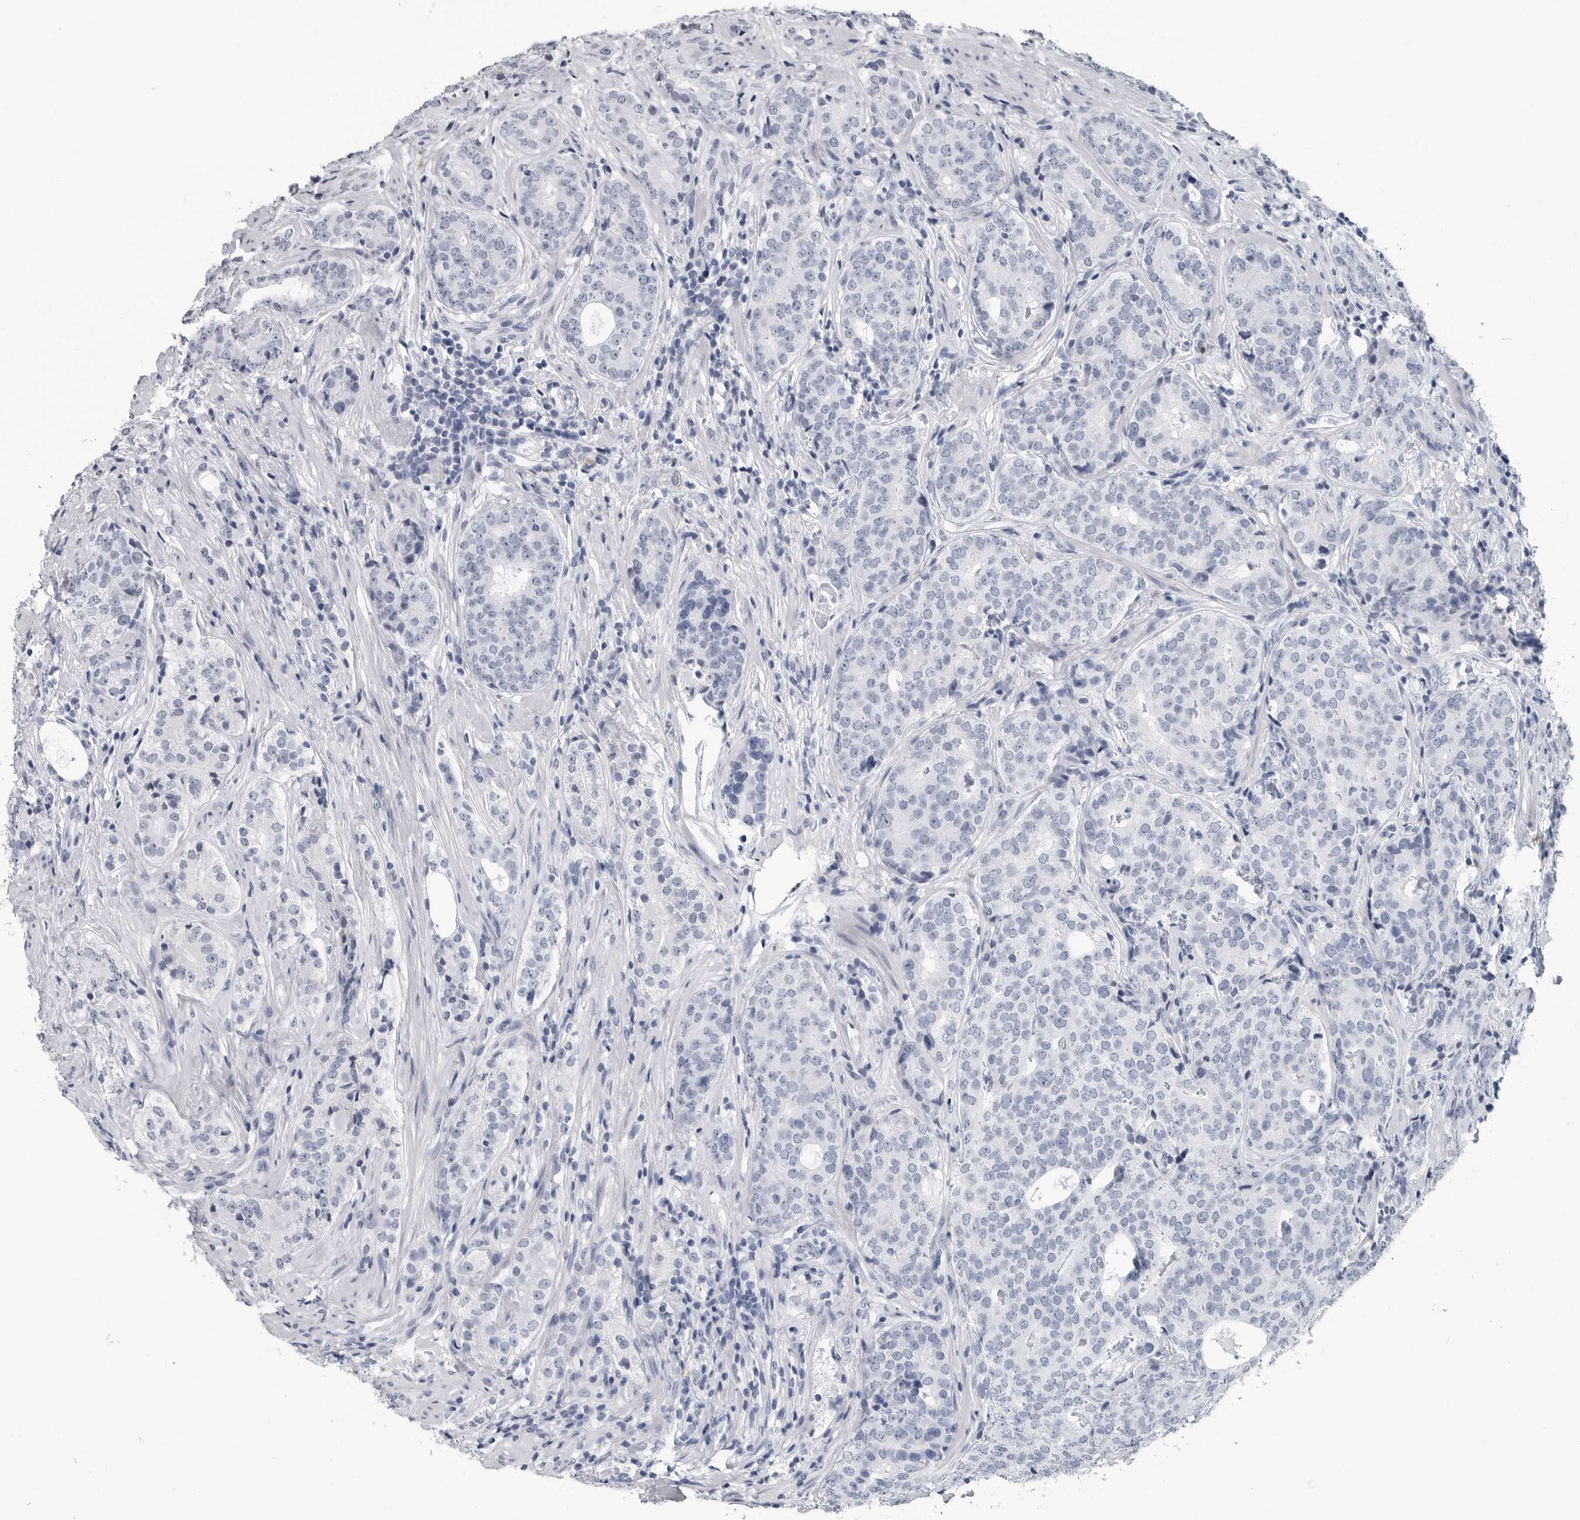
{"staining": {"intensity": "negative", "quantity": "none", "location": "none"}, "tissue": "prostate cancer", "cell_type": "Tumor cells", "image_type": "cancer", "snomed": [{"axis": "morphology", "description": "Adenocarcinoma, High grade"}, {"axis": "topography", "description": "Prostate"}], "caption": "Protein analysis of high-grade adenocarcinoma (prostate) displays no significant positivity in tumor cells. The staining was performed using DAB (3,3'-diaminobenzidine) to visualize the protein expression in brown, while the nuclei were stained in blue with hematoxylin (Magnification: 20x).", "gene": "AMPD1", "patient": {"sex": "male", "age": 56}}